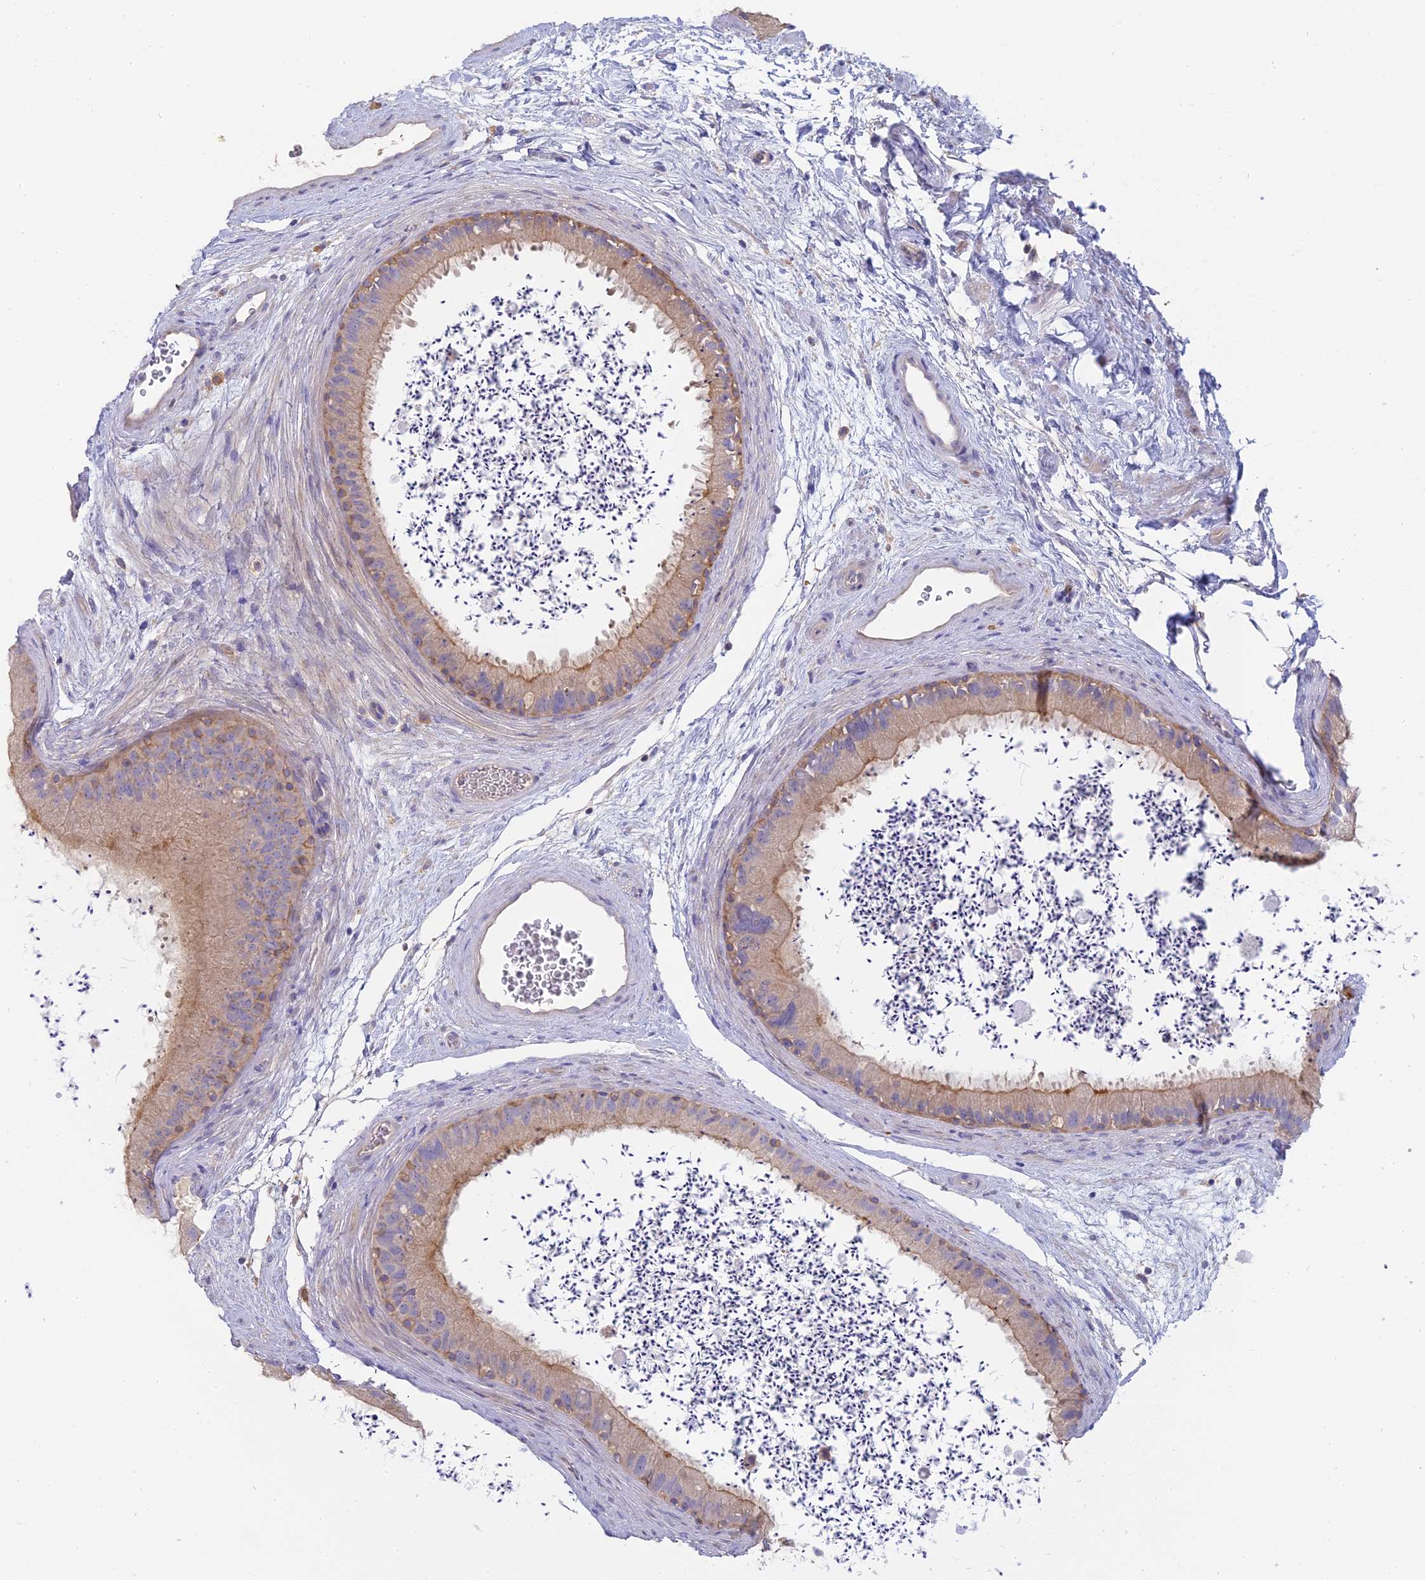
{"staining": {"intensity": "strong", "quantity": "25%-75%", "location": "cytoplasmic/membranous"}, "tissue": "epididymis", "cell_type": "Glandular cells", "image_type": "normal", "snomed": [{"axis": "morphology", "description": "Normal tissue, NOS"}, {"axis": "topography", "description": "Epididymis, spermatic cord, NOS"}], "caption": "A photomicrograph of human epididymis stained for a protein demonstrates strong cytoplasmic/membranous brown staining in glandular cells. (Stains: DAB in brown, nuclei in blue, Microscopy: brightfield microscopy at high magnification).", "gene": "SFT2D2", "patient": {"sex": "male", "age": 50}}